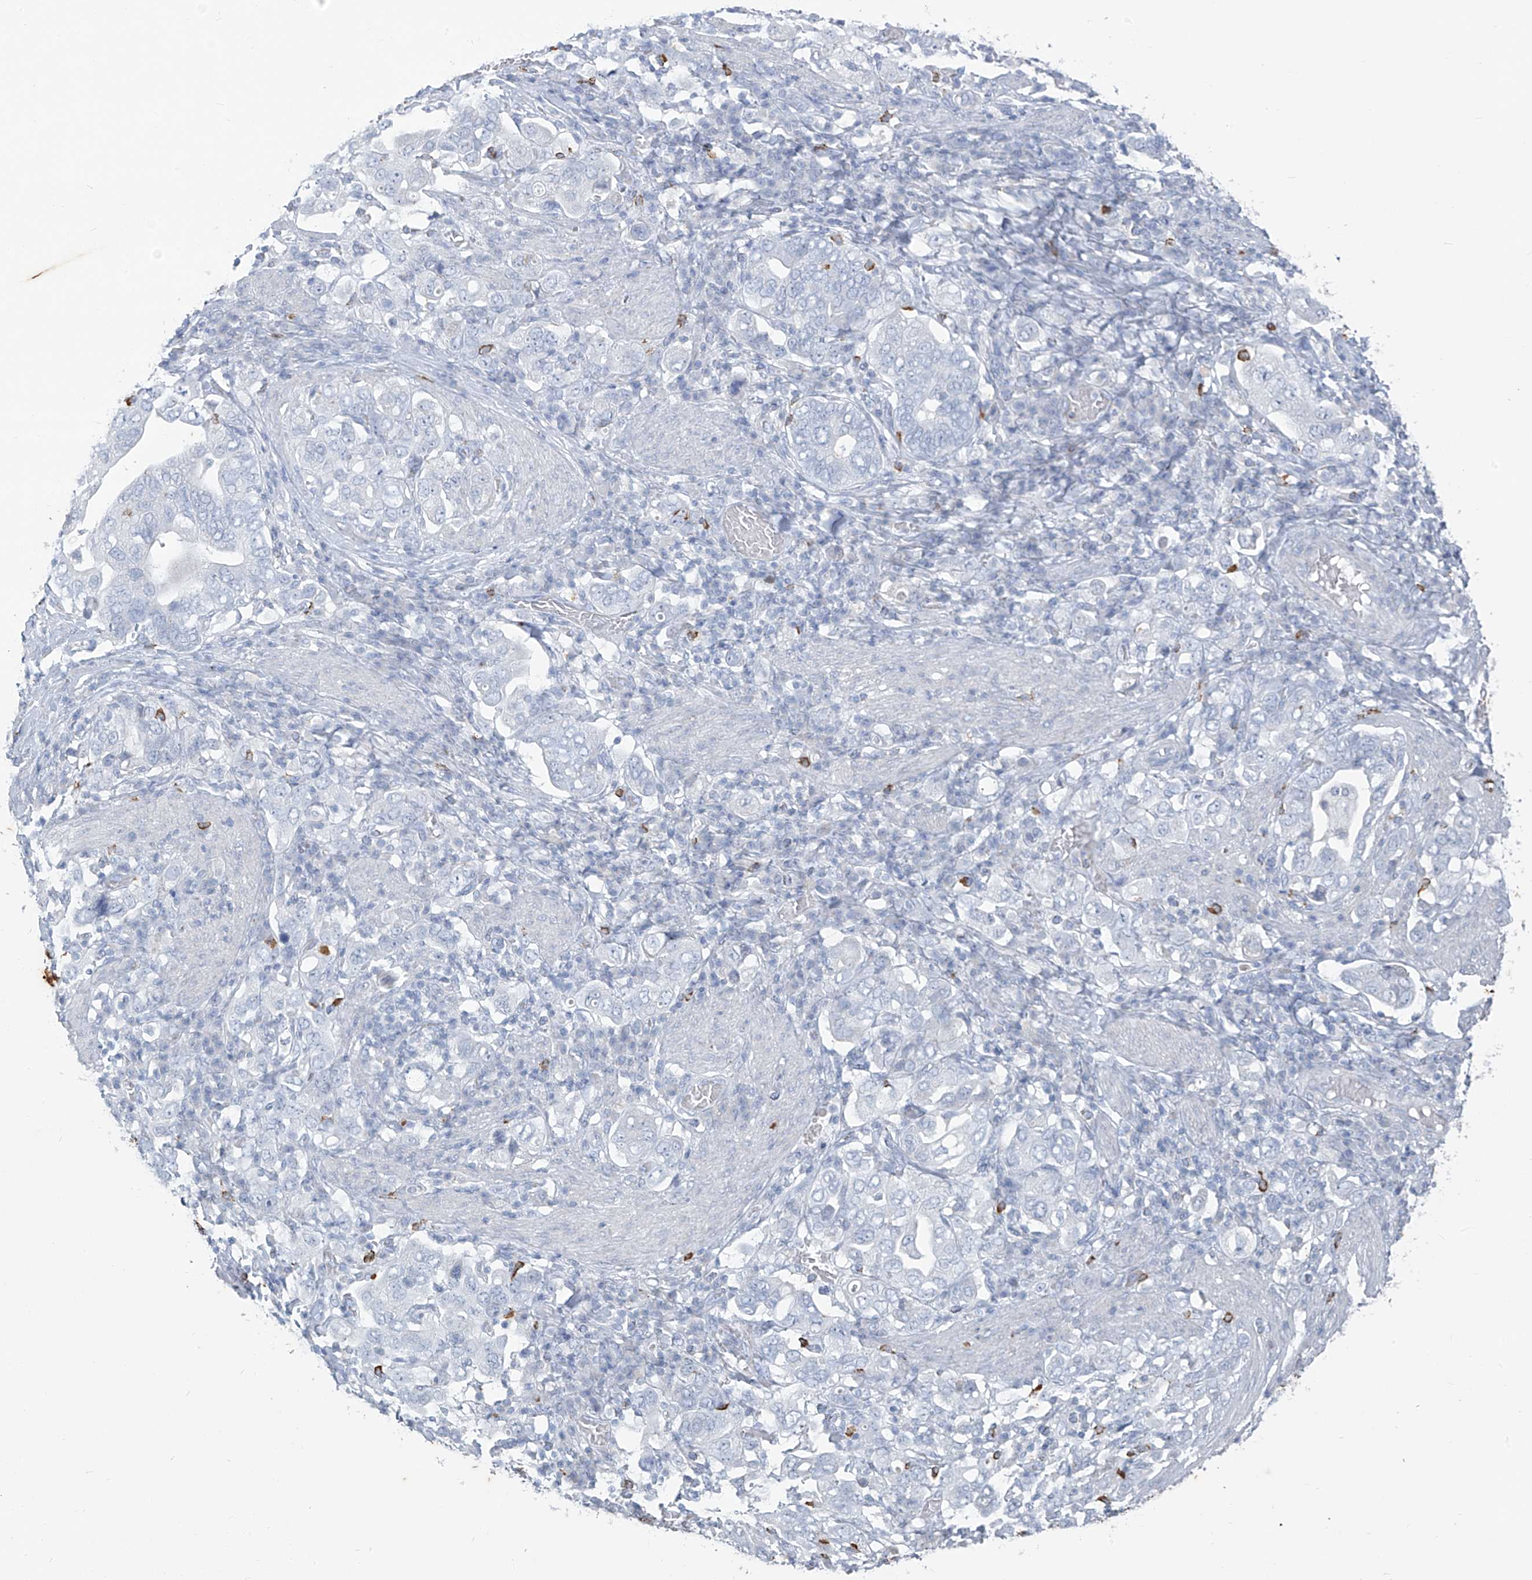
{"staining": {"intensity": "negative", "quantity": "none", "location": "none"}, "tissue": "stomach cancer", "cell_type": "Tumor cells", "image_type": "cancer", "snomed": [{"axis": "morphology", "description": "Adenocarcinoma, NOS"}, {"axis": "topography", "description": "Stomach, upper"}], "caption": "Immunohistochemical staining of human stomach adenocarcinoma exhibits no significant expression in tumor cells.", "gene": "CX3CR1", "patient": {"sex": "male", "age": 62}}